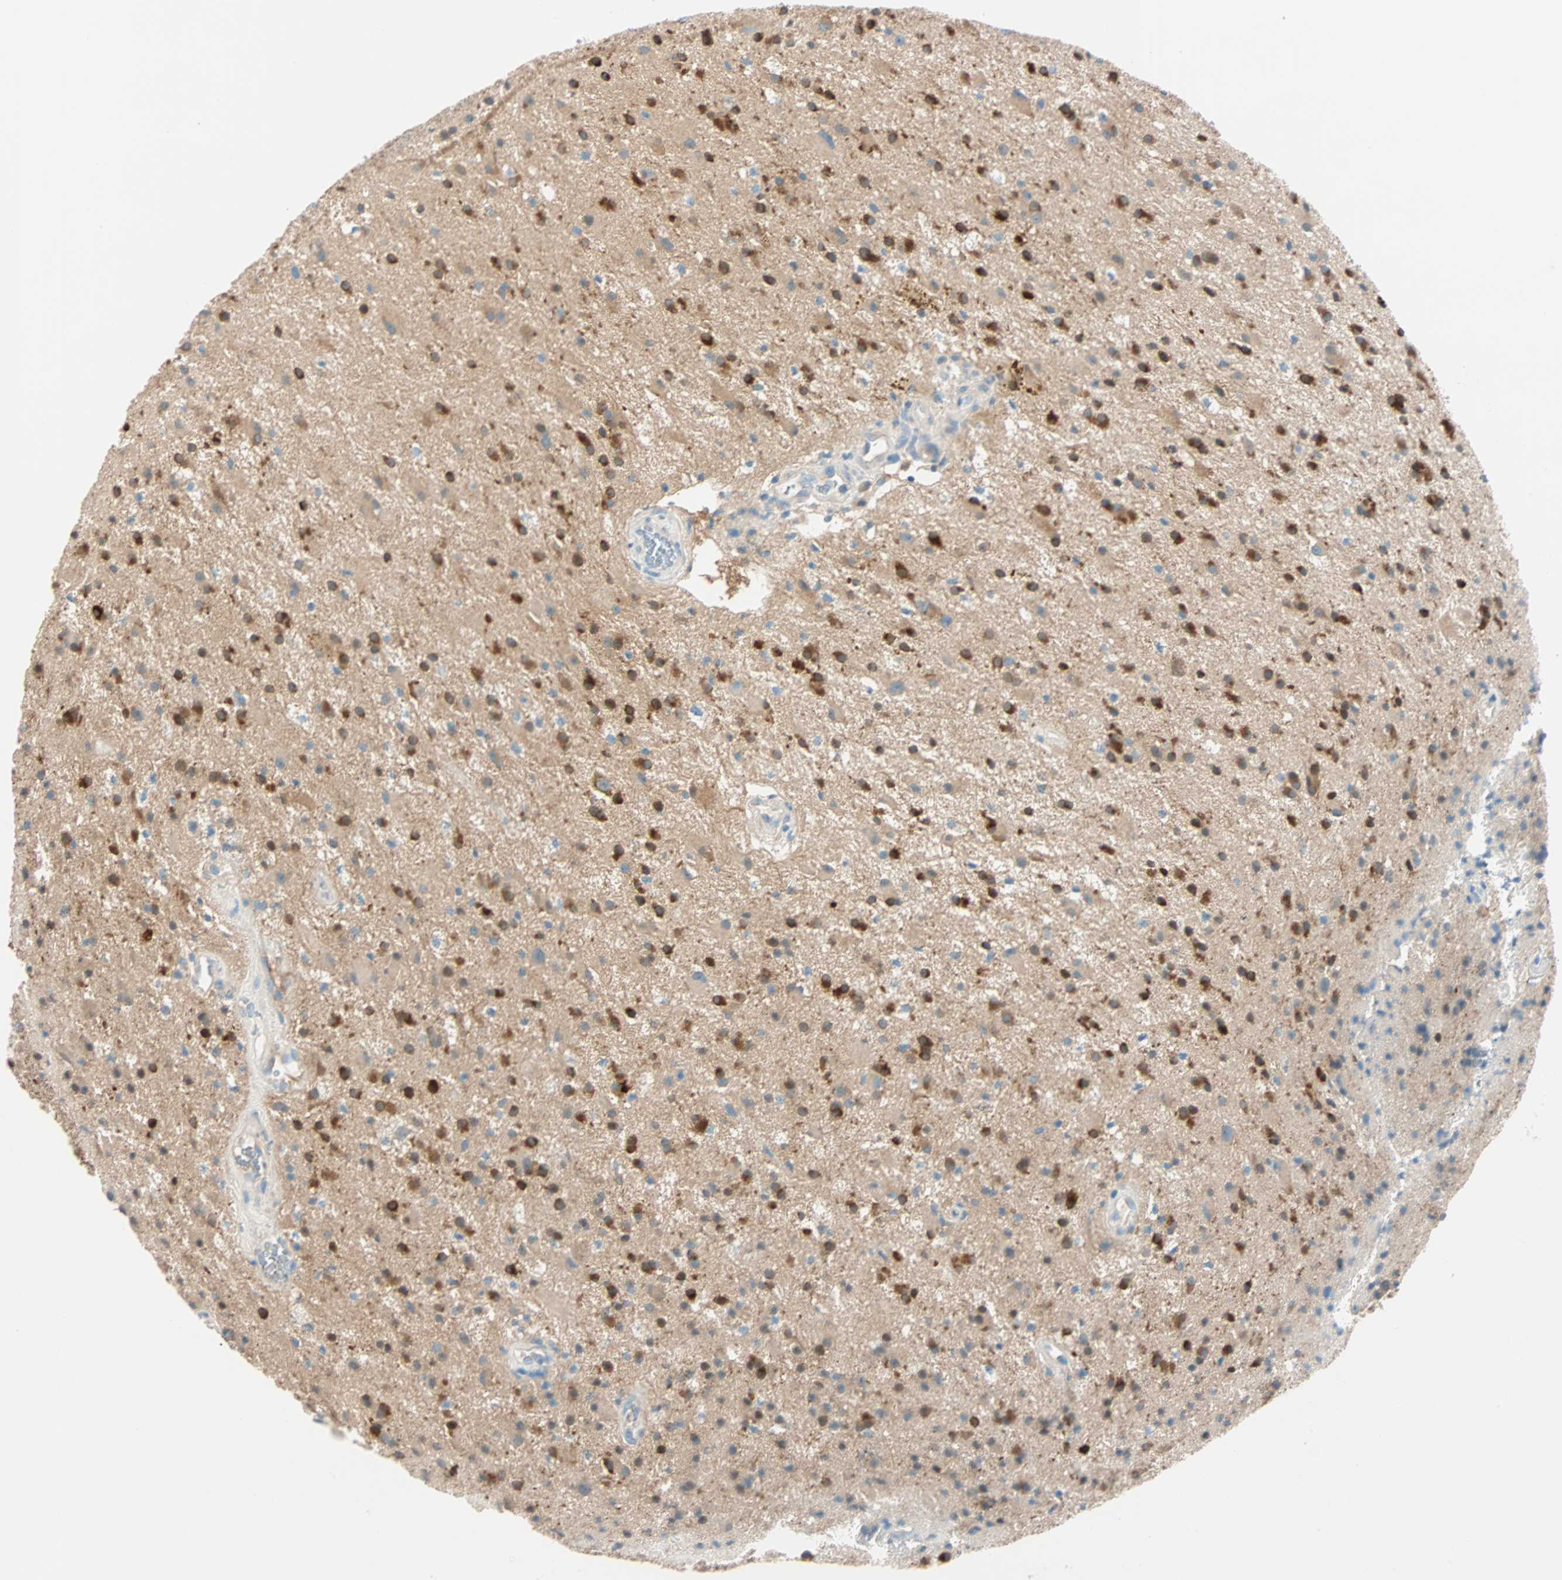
{"staining": {"intensity": "strong", "quantity": "25%-75%", "location": "cytoplasmic/membranous"}, "tissue": "glioma", "cell_type": "Tumor cells", "image_type": "cancer", "snomed": [{"axis": "morphology", "description": "Glioma, malignant, Low grade"}, {"axis": "topography", "description": "Brain"}], "caption": "Immunohistochemical staining of malignant low-grade glioma demonstrates strong cytoplasmic/membranous protein staining in about 25%-75% of tumor cells.", "gene": "ATF6", "patient": {"sex": "male", "age": 42}}